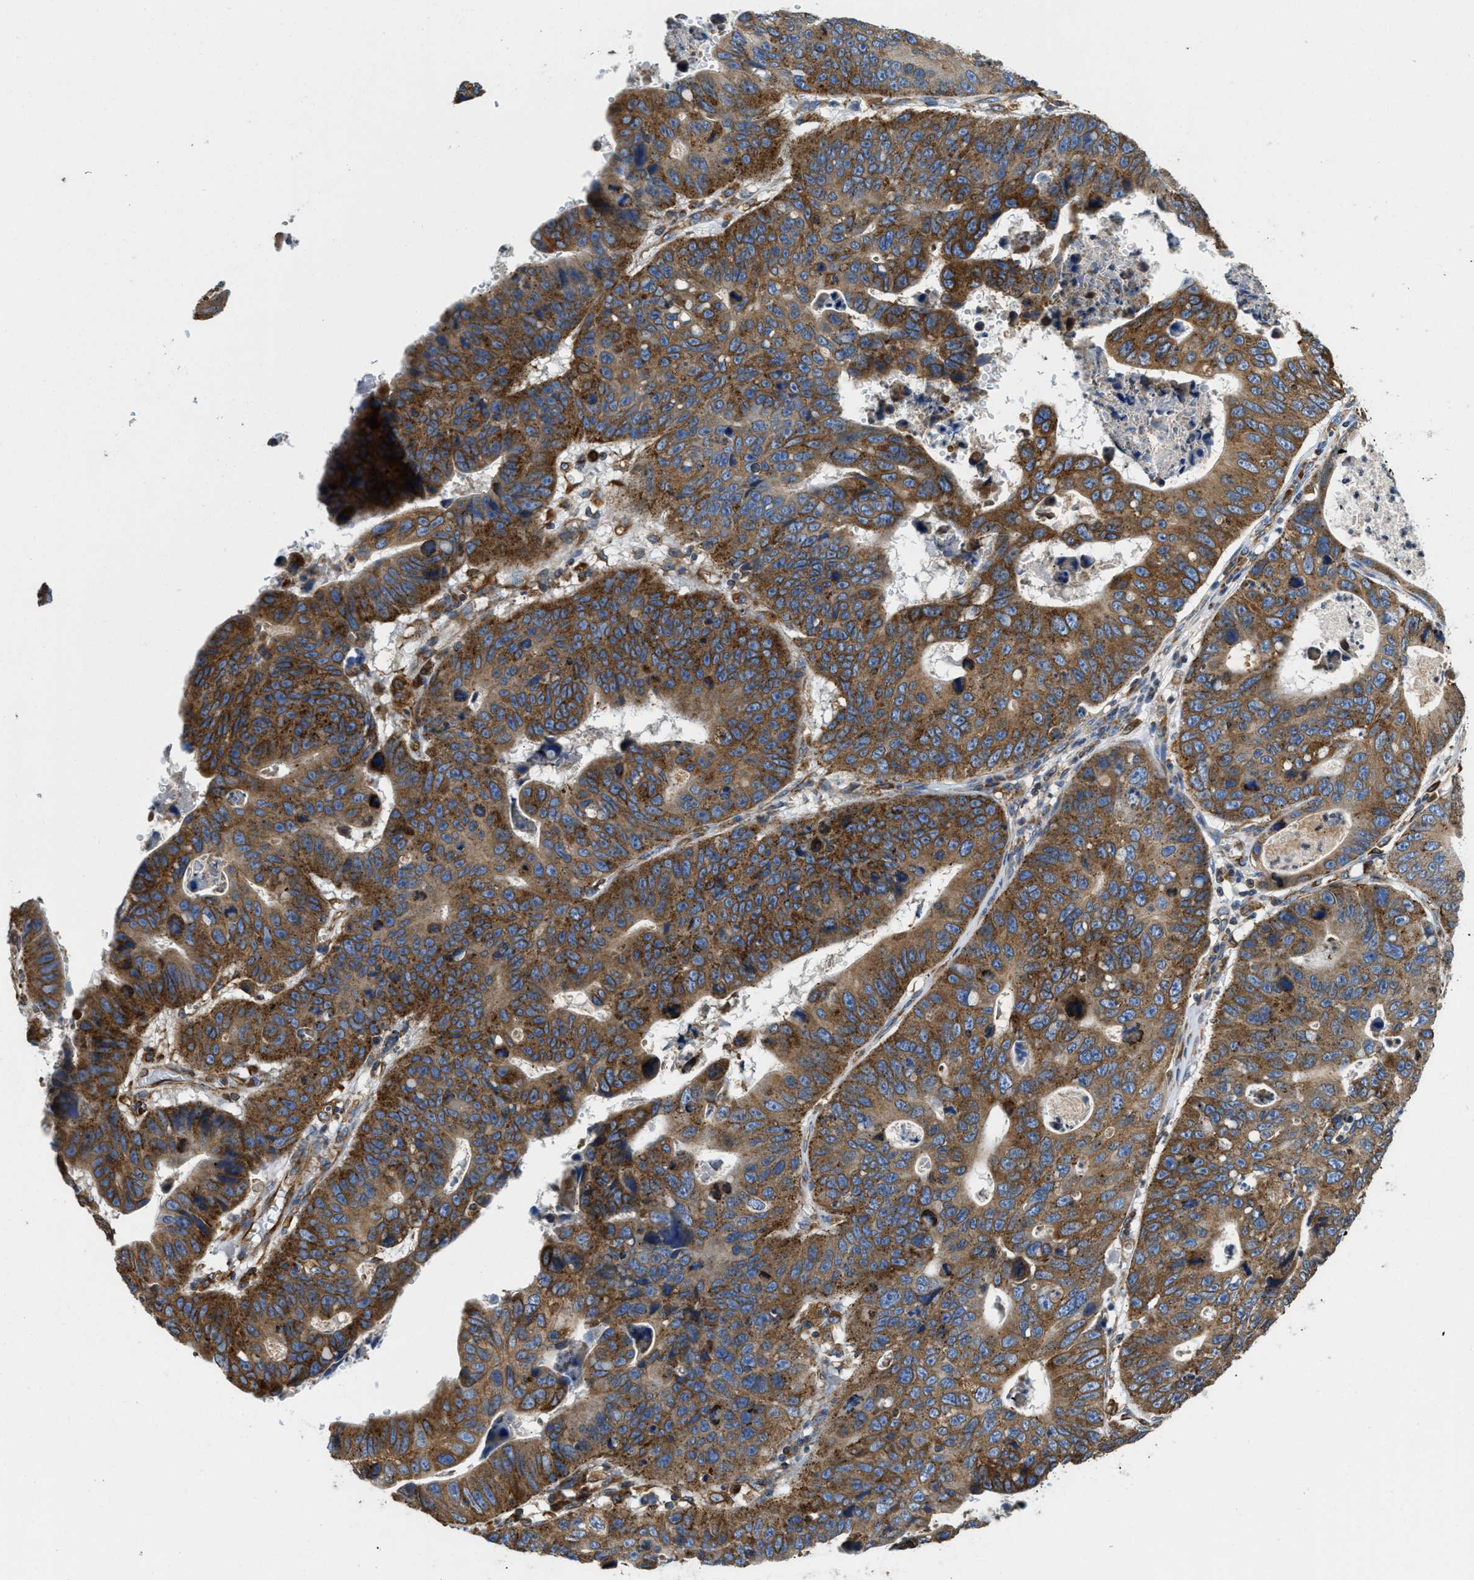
{"staining": {"intensity": "moderate", "quantity": ">75%", "location": "cytoplasmic/membranous"}, "tissue": "stomach cancer", "cell_type": "Tumor cells", "image_type": "cancer", "snomed": [{"axis": "morphology", "description": "Adenocarcinoma, NOS"}, {"axis": "topography", "description": "Stomach"}], "caption": "Tumor cells reveal medium levels of moderate cytoplasmic/membranous expression in approximately >75% of cells in human stomach cancer (adenocarcinoma). Immunohistochemistry (ihc) stains the protein of interest in brown and the nuclei are stained blue.", "gene": "HSD17B12", "patient": {"sex": "male", "age": 59}}